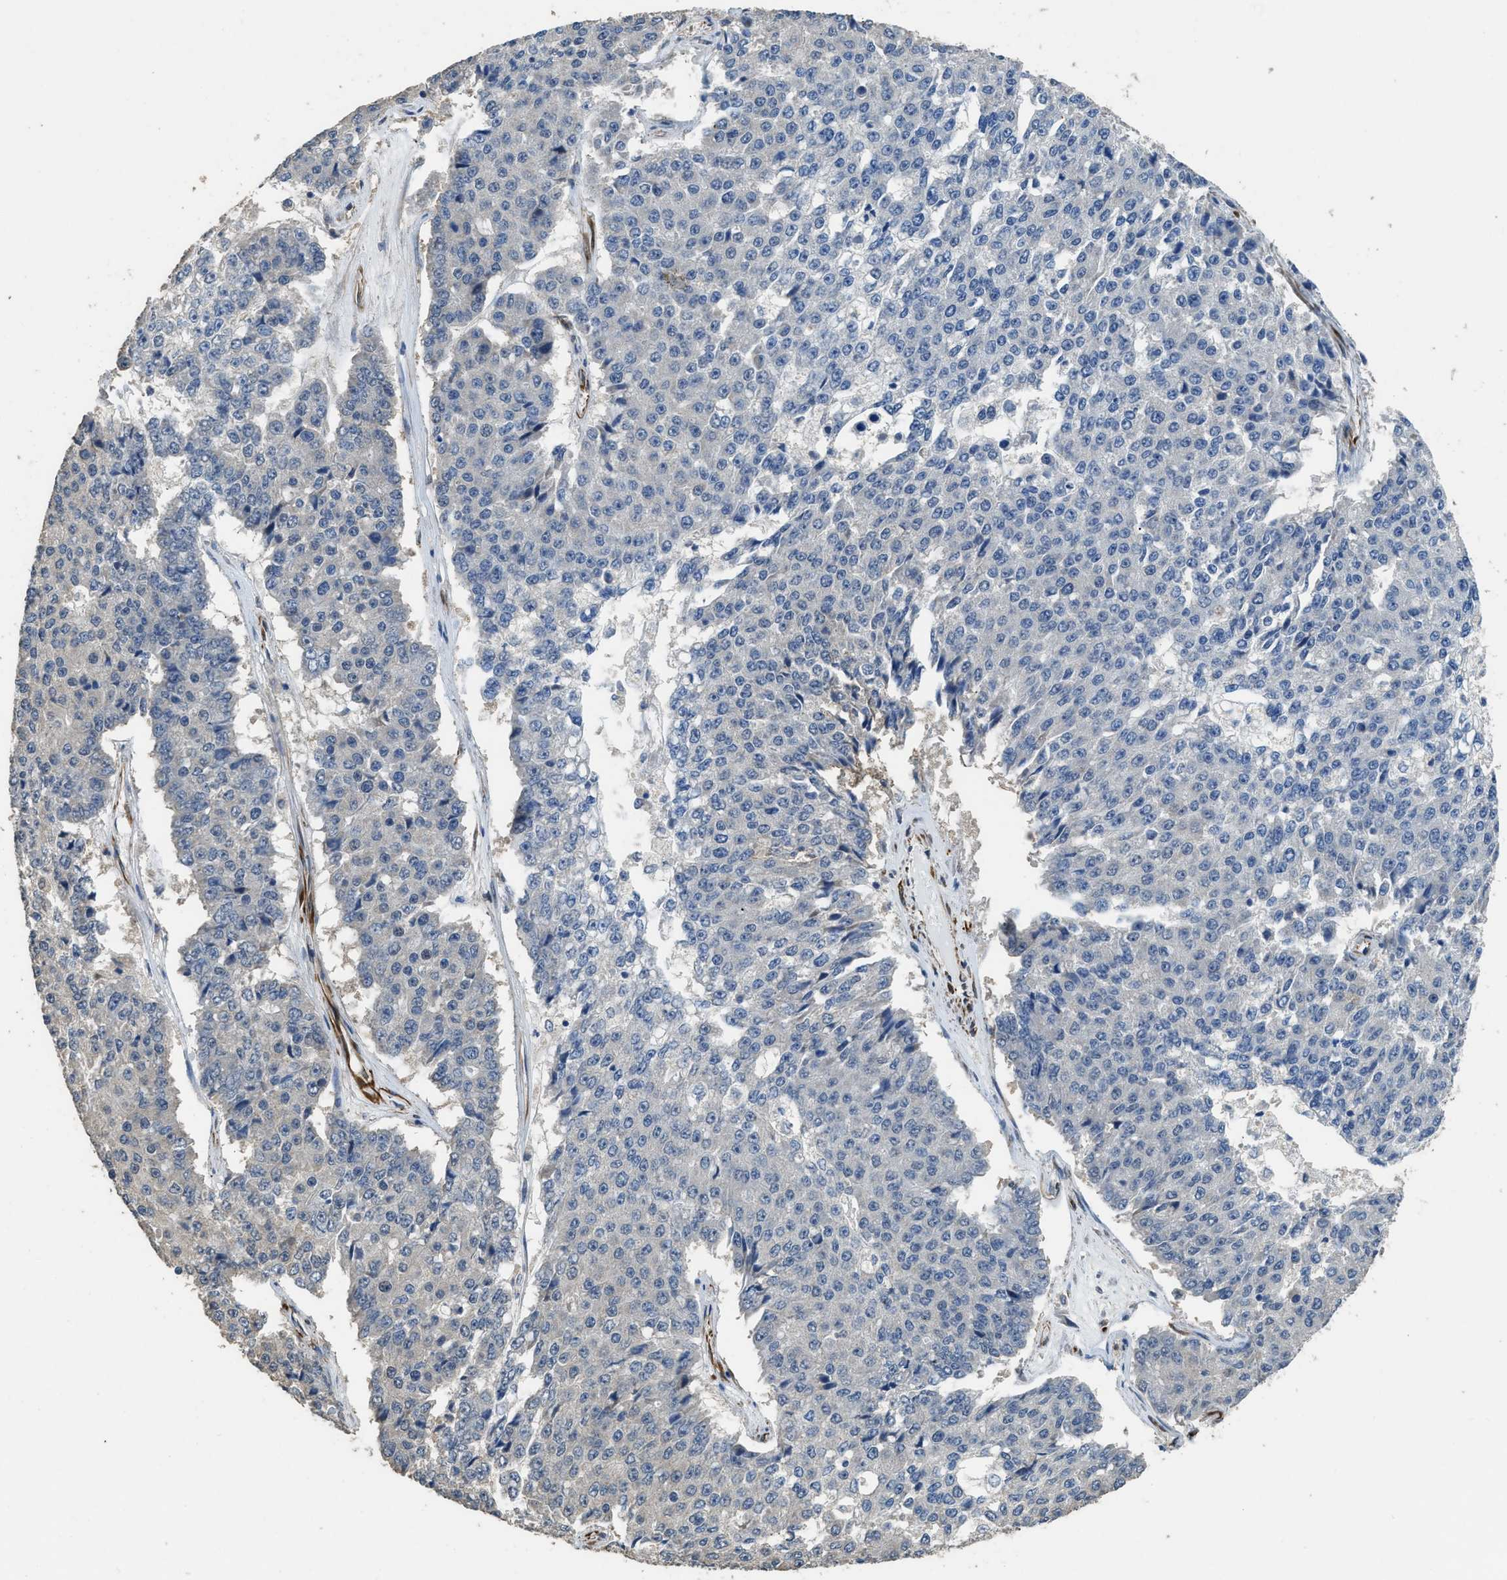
{"staining": {"intensity": "negative", "quantity": "none", "location": "none"}, "tissue": "pancreatic cancer", "cell_type": "Tumor cells", "image_type": "cancer", "snomed": [{"axis": "morphology", "description": "Adenocarcinoma, NOS"}, {"axis": "topography", "description": "Pancreas"}], "caption": "Immunohistochemistry (IHC) of pancreatic cancer (adenocarcinoma) demonstrates no positivity in tumor cells.", "gene": "SYNM", "patient": {"sex": "male", "age": 50}}